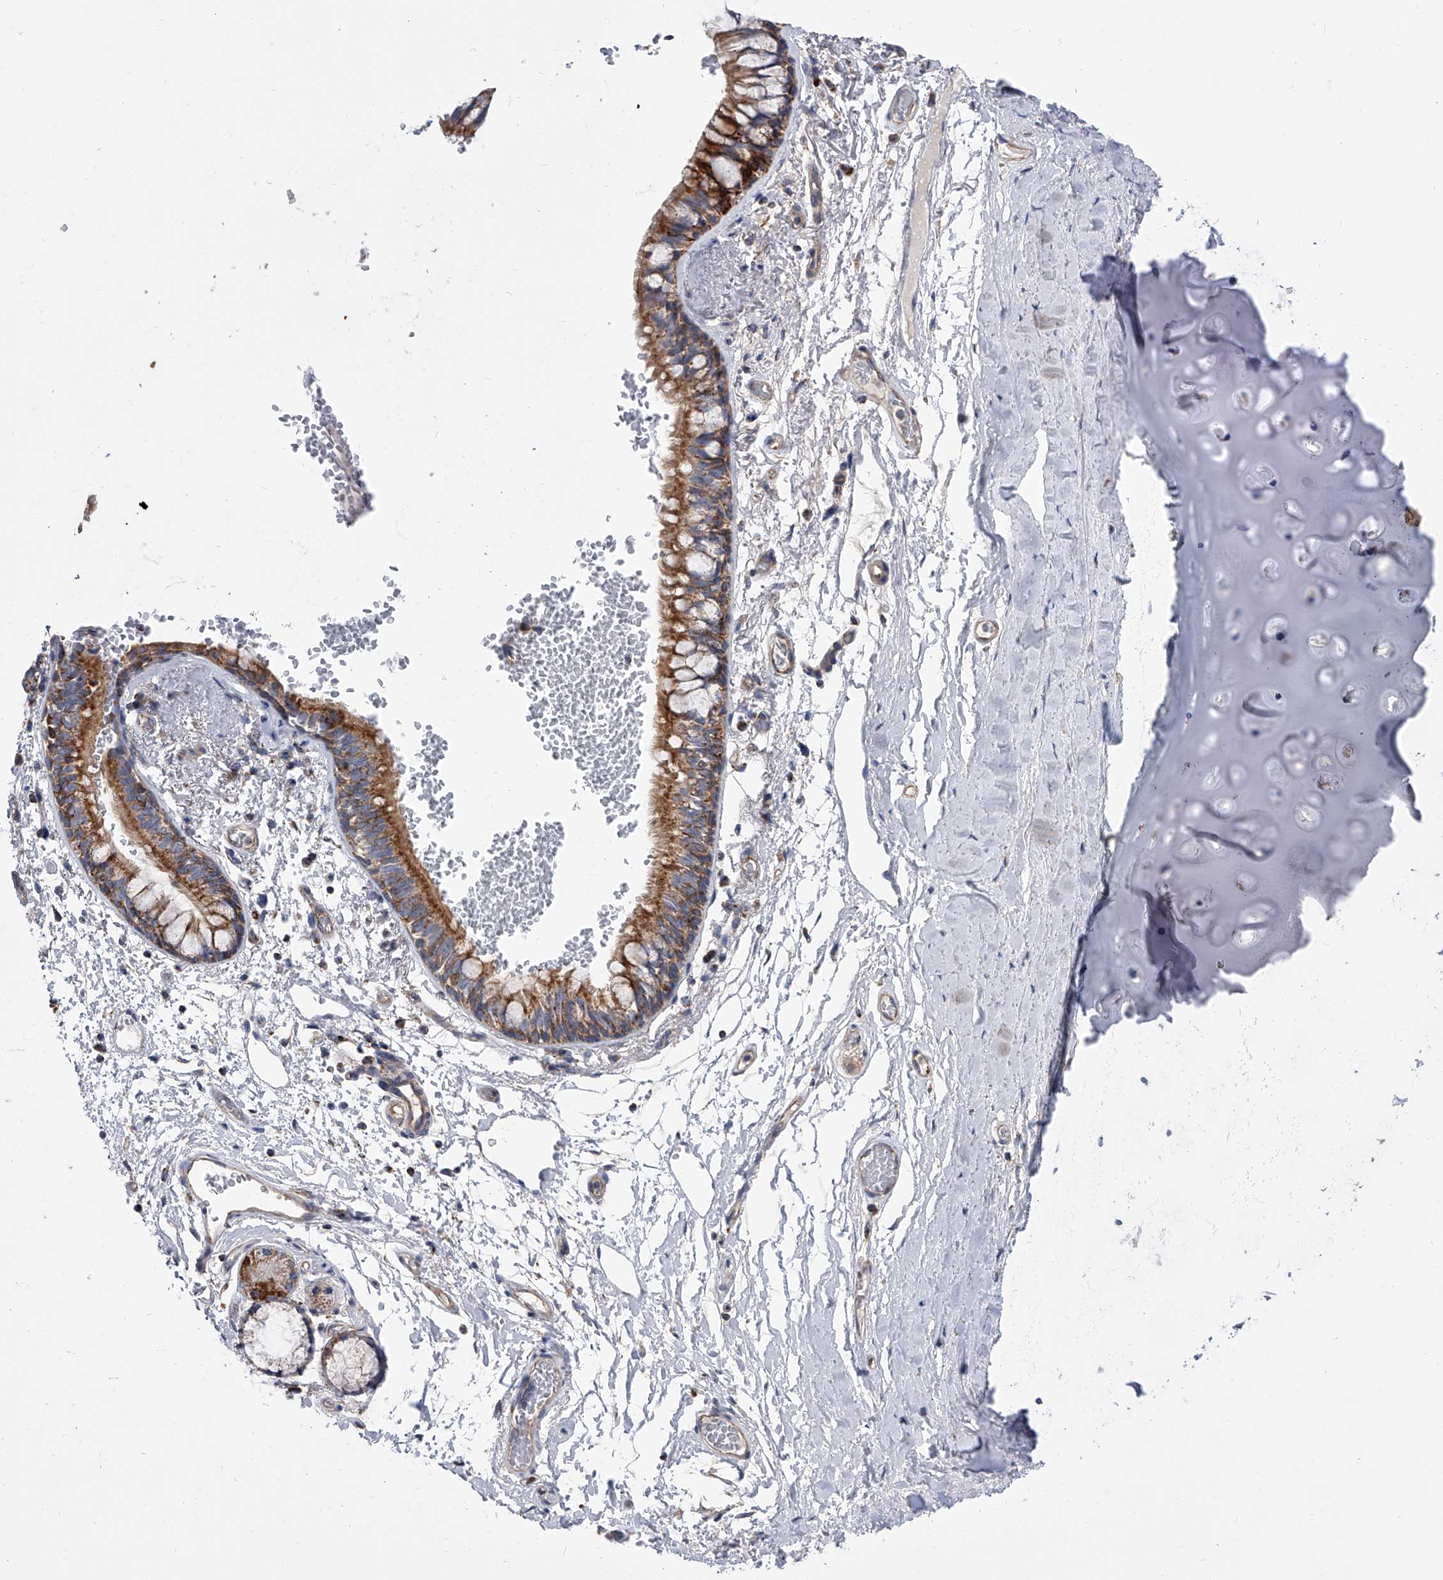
{"staining": {"intensity": "strong", "quantity": ">75%", "location": "cytoplasmic/membranous"}, "tissue": "bronchus", "cell_type": "Respiratory epithelial cells", "image_type": "normal", "snomed": [{"axis": "morphology", "description": "Normal tissue, NOS"}, {"axis": "topography", "description": "Cartilage tissue"}, {"axis": "topography", "description": "Bronchus"}], "caption": "Brown immunohistochemical staining in unremarkable bronchus shows strong cytoplasmic/membranous expression in about >75% of respiratory epithelial cells.", "gene": "PDSS2", "patient": {"sex": "female", "age": 73}}